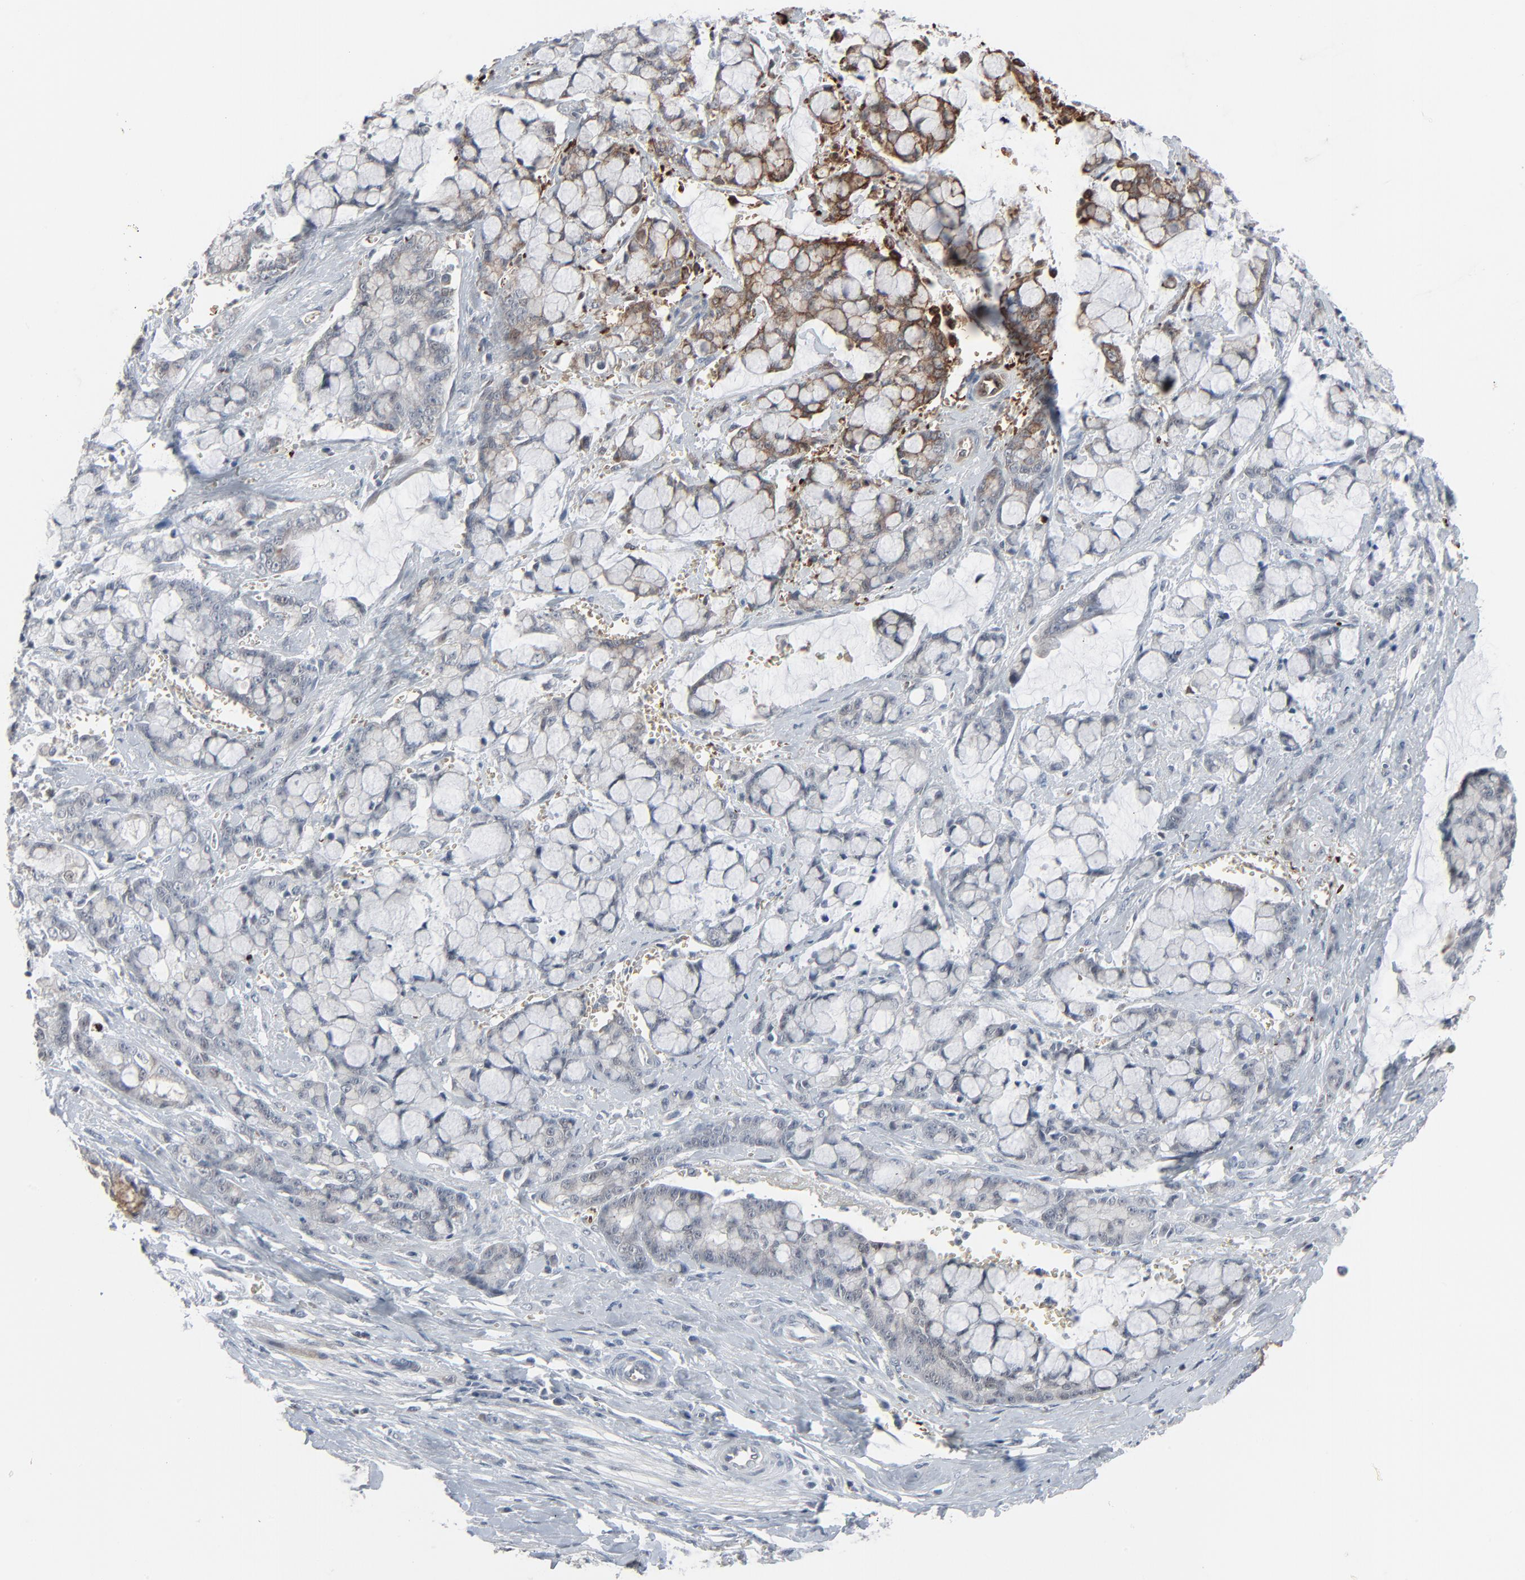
{"staining": {"intensity": "moderate", "quantity": "<25%", "location": "cytoplasmic/membranous"}, "tissue": "pancreatic cancer", "cell_type": "Tumor cells", "image_type": "cancer", "snomed": [{"axis": "morphology", "description": "Adenocarcinoma, NOS"}, {"axis": "topography", "description": "Pancreas"}], "caption": "Protein analysis of adenocarcinoma (pancreatic) tissue shows moderate cytoplasmic/membranous positivity in approximately <25% of tumor cells.", "gene": "SAGE1", "patient": {"sex": "female", "age": 73}}